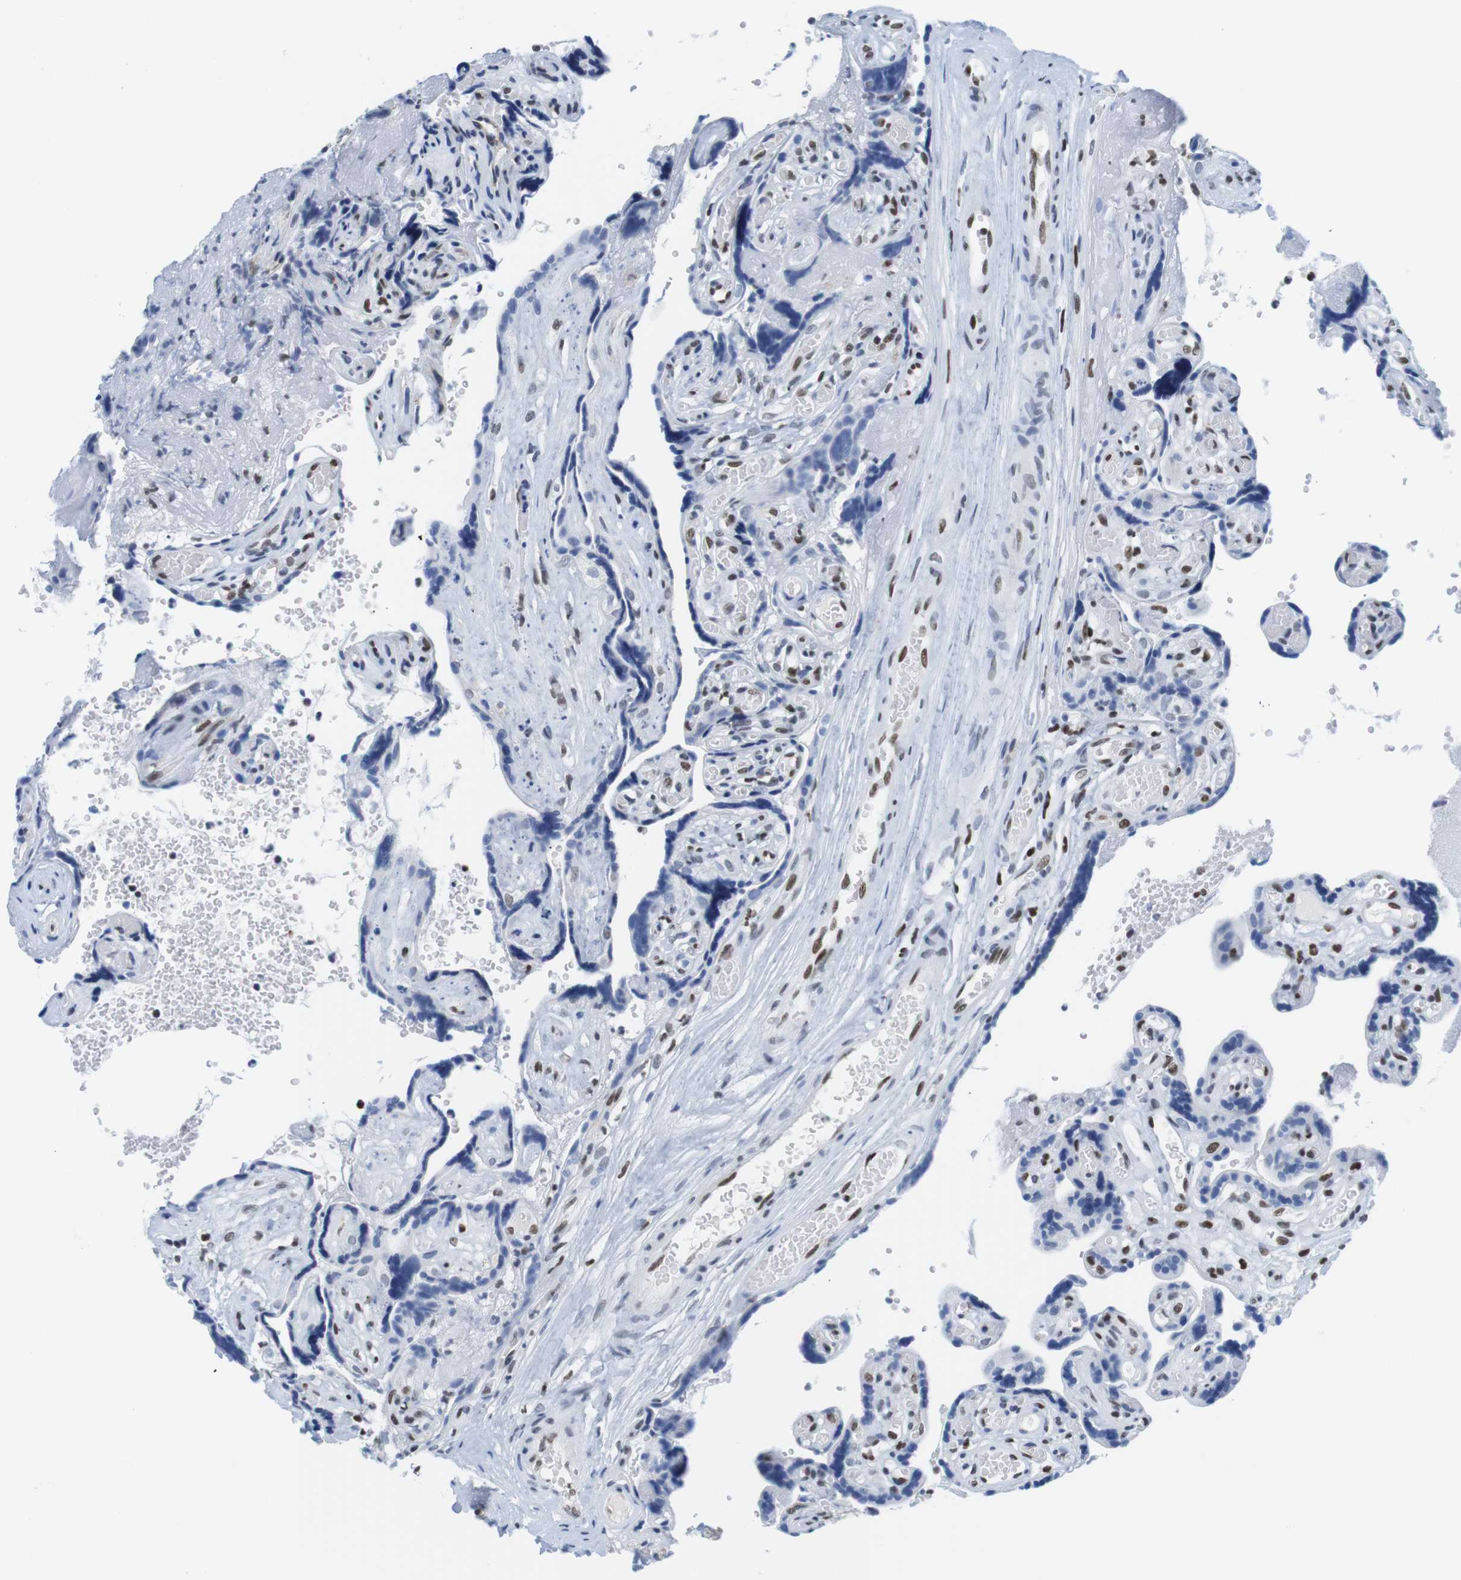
{"staining": {"intensity": "negative", "quantity": "none", "location": "none"}, "tissue": "placenta", "cell_type": "Trophoblastic cells", "image_type": "normal", "snomed": [{"axis": "morphology", "description": "Normal tissue, NOS"}, {"axis": "topography", "description": "Placenta"}], "caption": "An IHC histopathology image of benign placenta is shown. There is no staining in trophoblastic cells of placenta.", "gene": "IFI16", "patient": {"sex": "female", "age": 30}}